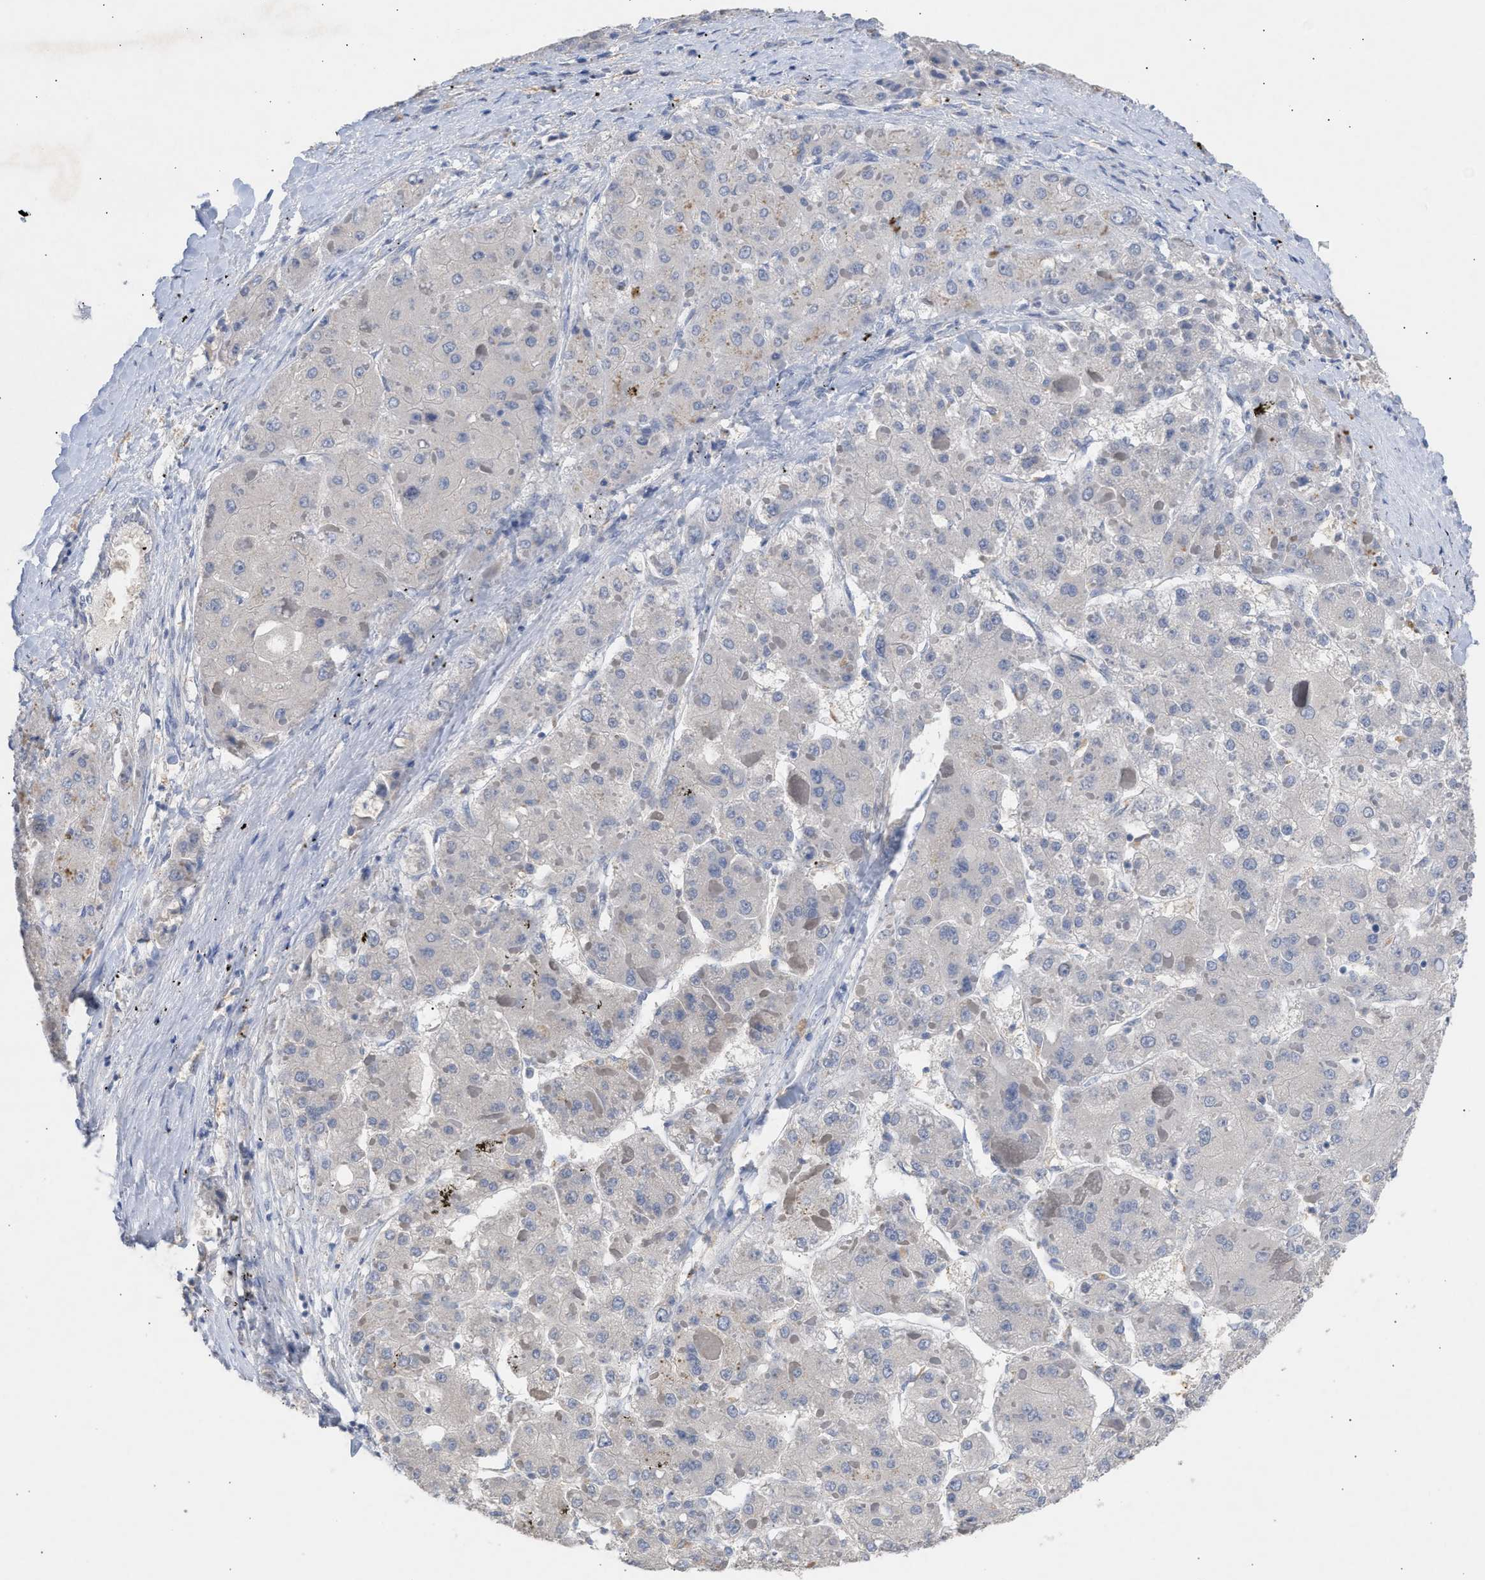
{"staining": {"intensity": "negative", "quantity": "none", "location": "none"}, "tissue": "liver cancer", "cell_type": "Tumor cells", "image_type": "cancer", "snomed": [{"axis": "morphology", "description": "Carcinoma, Hepatocellular, NOS"}, {"axis": "topography", "description": "Liver"}], "caption": "An IHC histopathology image of hepatocellular carcinoma (liver) is shown. There is no staining in tumor cells of hepatocellular carcinoma (liver).", "gene": "SELENOM", "patient": {"sex": "female", "age": 73}}